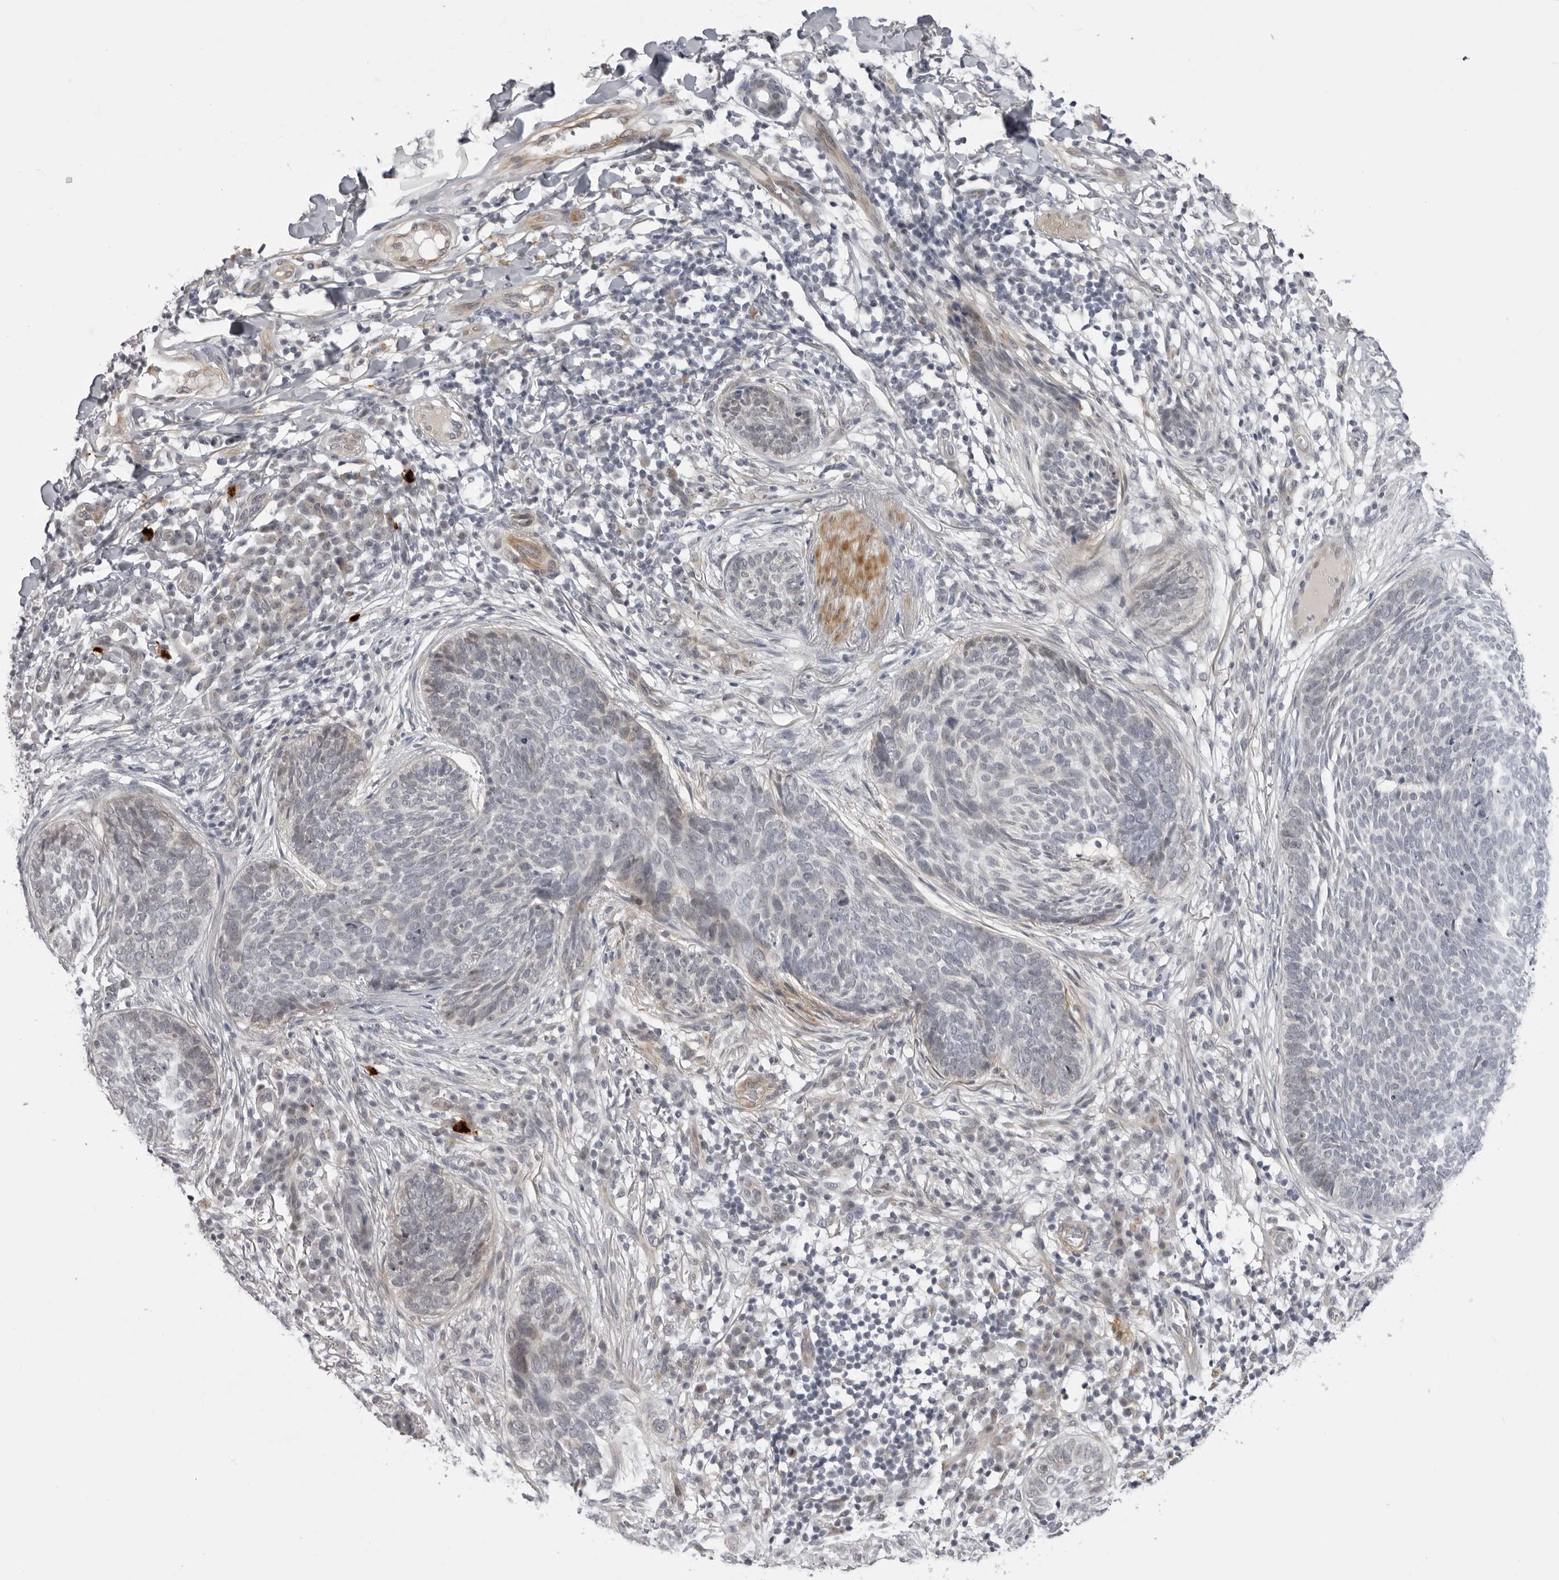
{"staining": {"intensity": "negative", "quantity": "none", "location": "none"}, "tissue": "skin cancer", "cell_type": "Tumor cells", "image_type": "cancer", "snomed": [{"axis": "morphology", "description": "Basal cell carcinoma"}, {"axis": "topography", "description": "Skin"}], "caption": "An image of human skin basal cell carcinoma is negative for staining in tumor cells.", "gene": "SUGCT", "patient": {"sex": "female", "age": 64}}